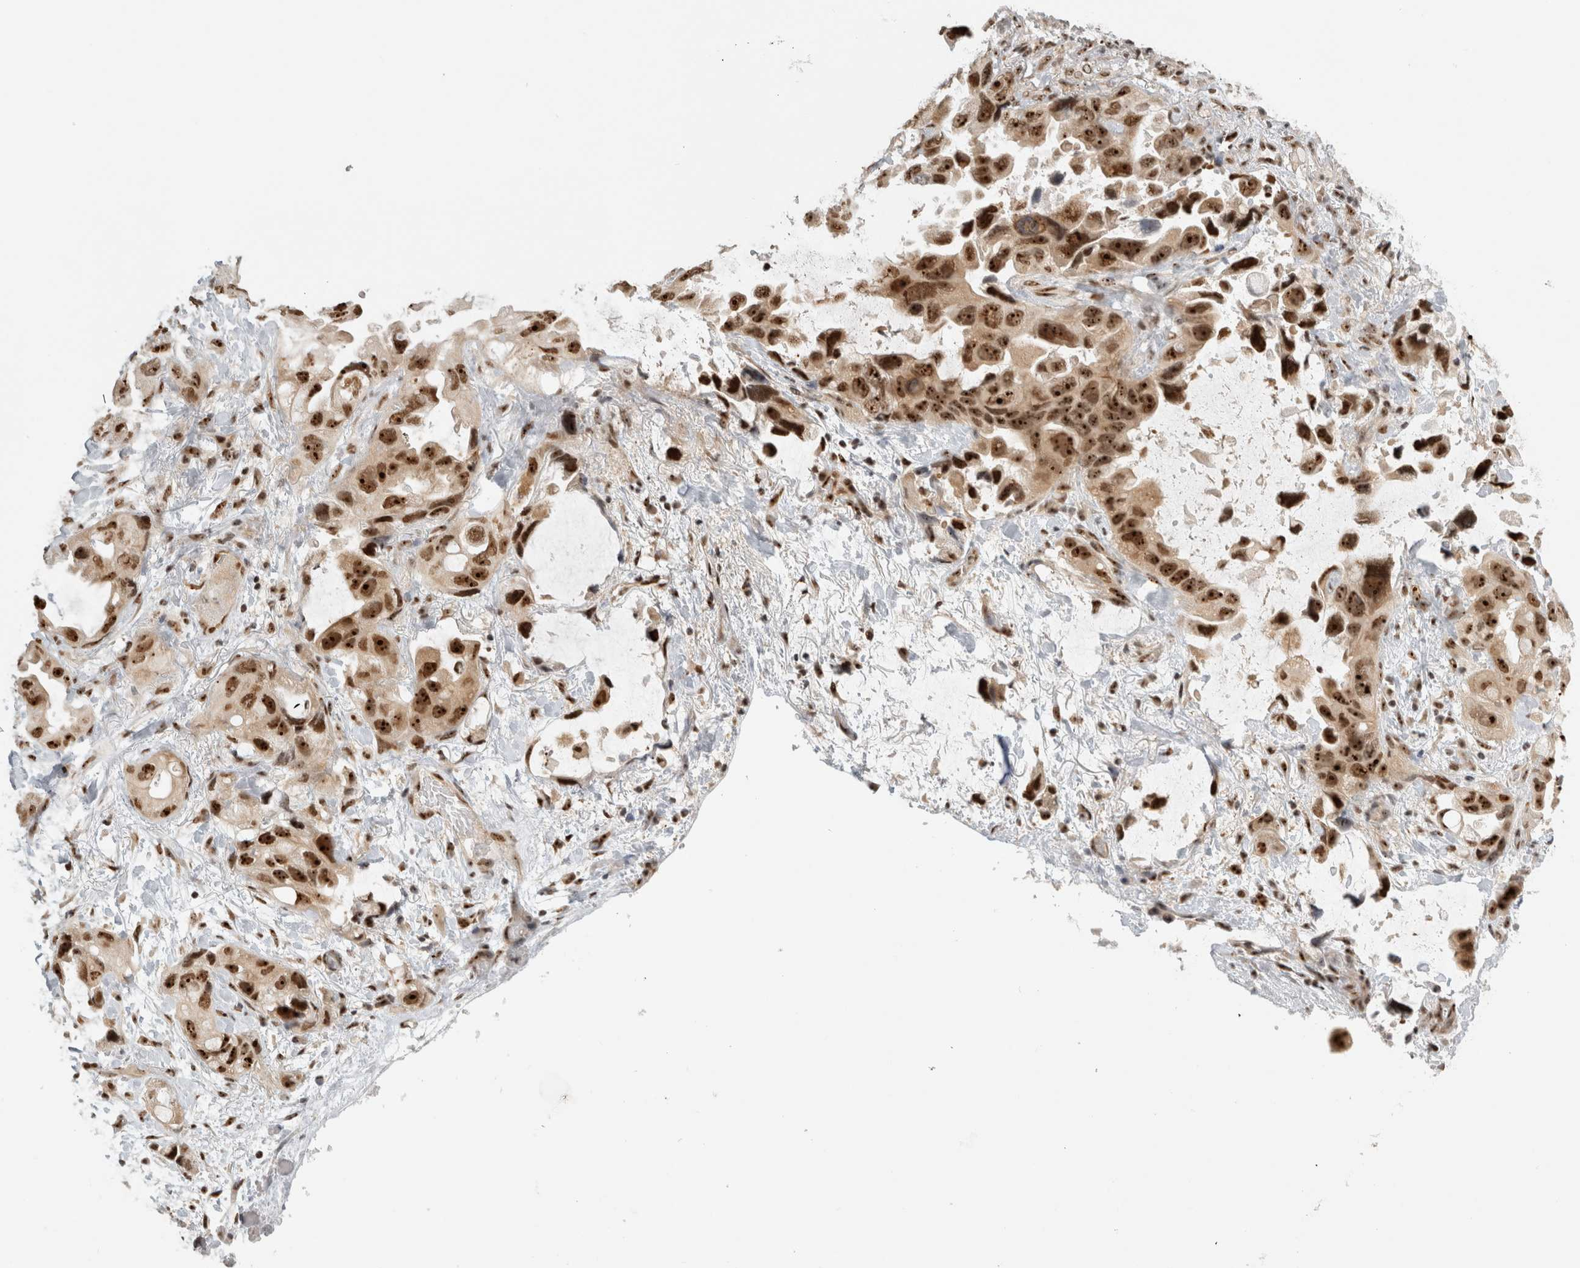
{"staining": {"intensity": "strong", "quantity": ">75%", "location": "nuclear"}, "tissue": "lung cancer", "cell_type": "Tumor cells", "image_type": "cancer", "snomed": [{"axis": "morphology", "description": "Squamous cell carcinoma, NOS"}, {"axis": "topography", "description": "Lung"}], "caption": "Squamous cell carcinoma (lung) stained with a protein marker demonstrates strong staining in tumor cells.", "gene": "EBNA1BP2", "patient": {"sex": "female", "age": 73}}